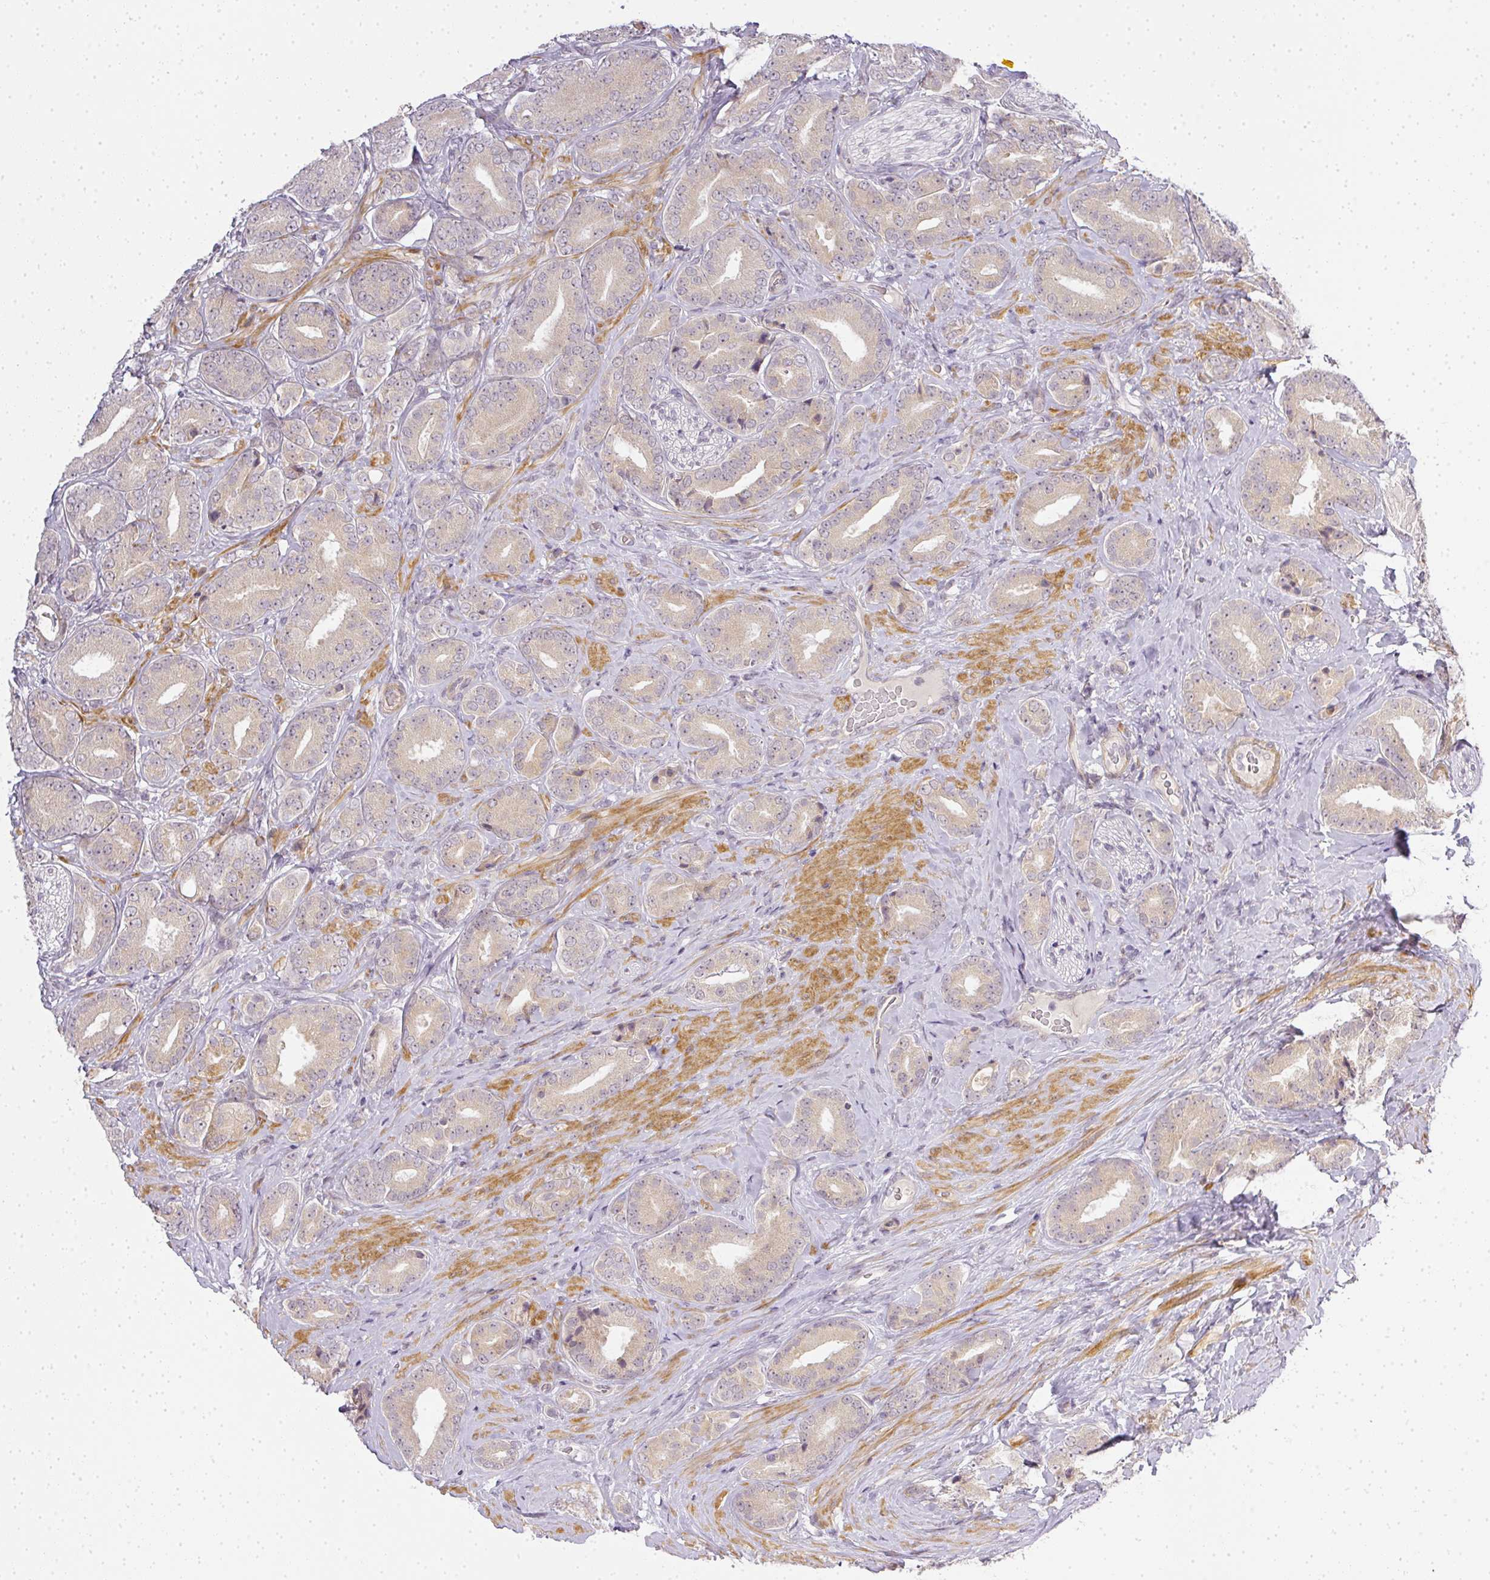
{"staining": {"intensity": "weak", "quantity": "<25%", "location": "cytoplasmic/membranous"}, "tissue": "prostate cancer", "cell_type": "Tumor cells", "image_type": "cancer", "snomed": [{"axis": "morphology", "description": "Adenocarcinoma, High grade"}, {"axis": "topography", "description": "Prostate"}], "caption": "The micrograph shows no significant expression in tumor cells of prostate cancer (adenocarcinoma (high-grade)). (Stains: DAB (3,3'-diaminobenzidine) immunohistochemistry with hematoxylin counter stain, Microscopy: brightfield microscopy at high magnification).", "gene": "MED19", "patient": {"sex": "male", "age": 63}}